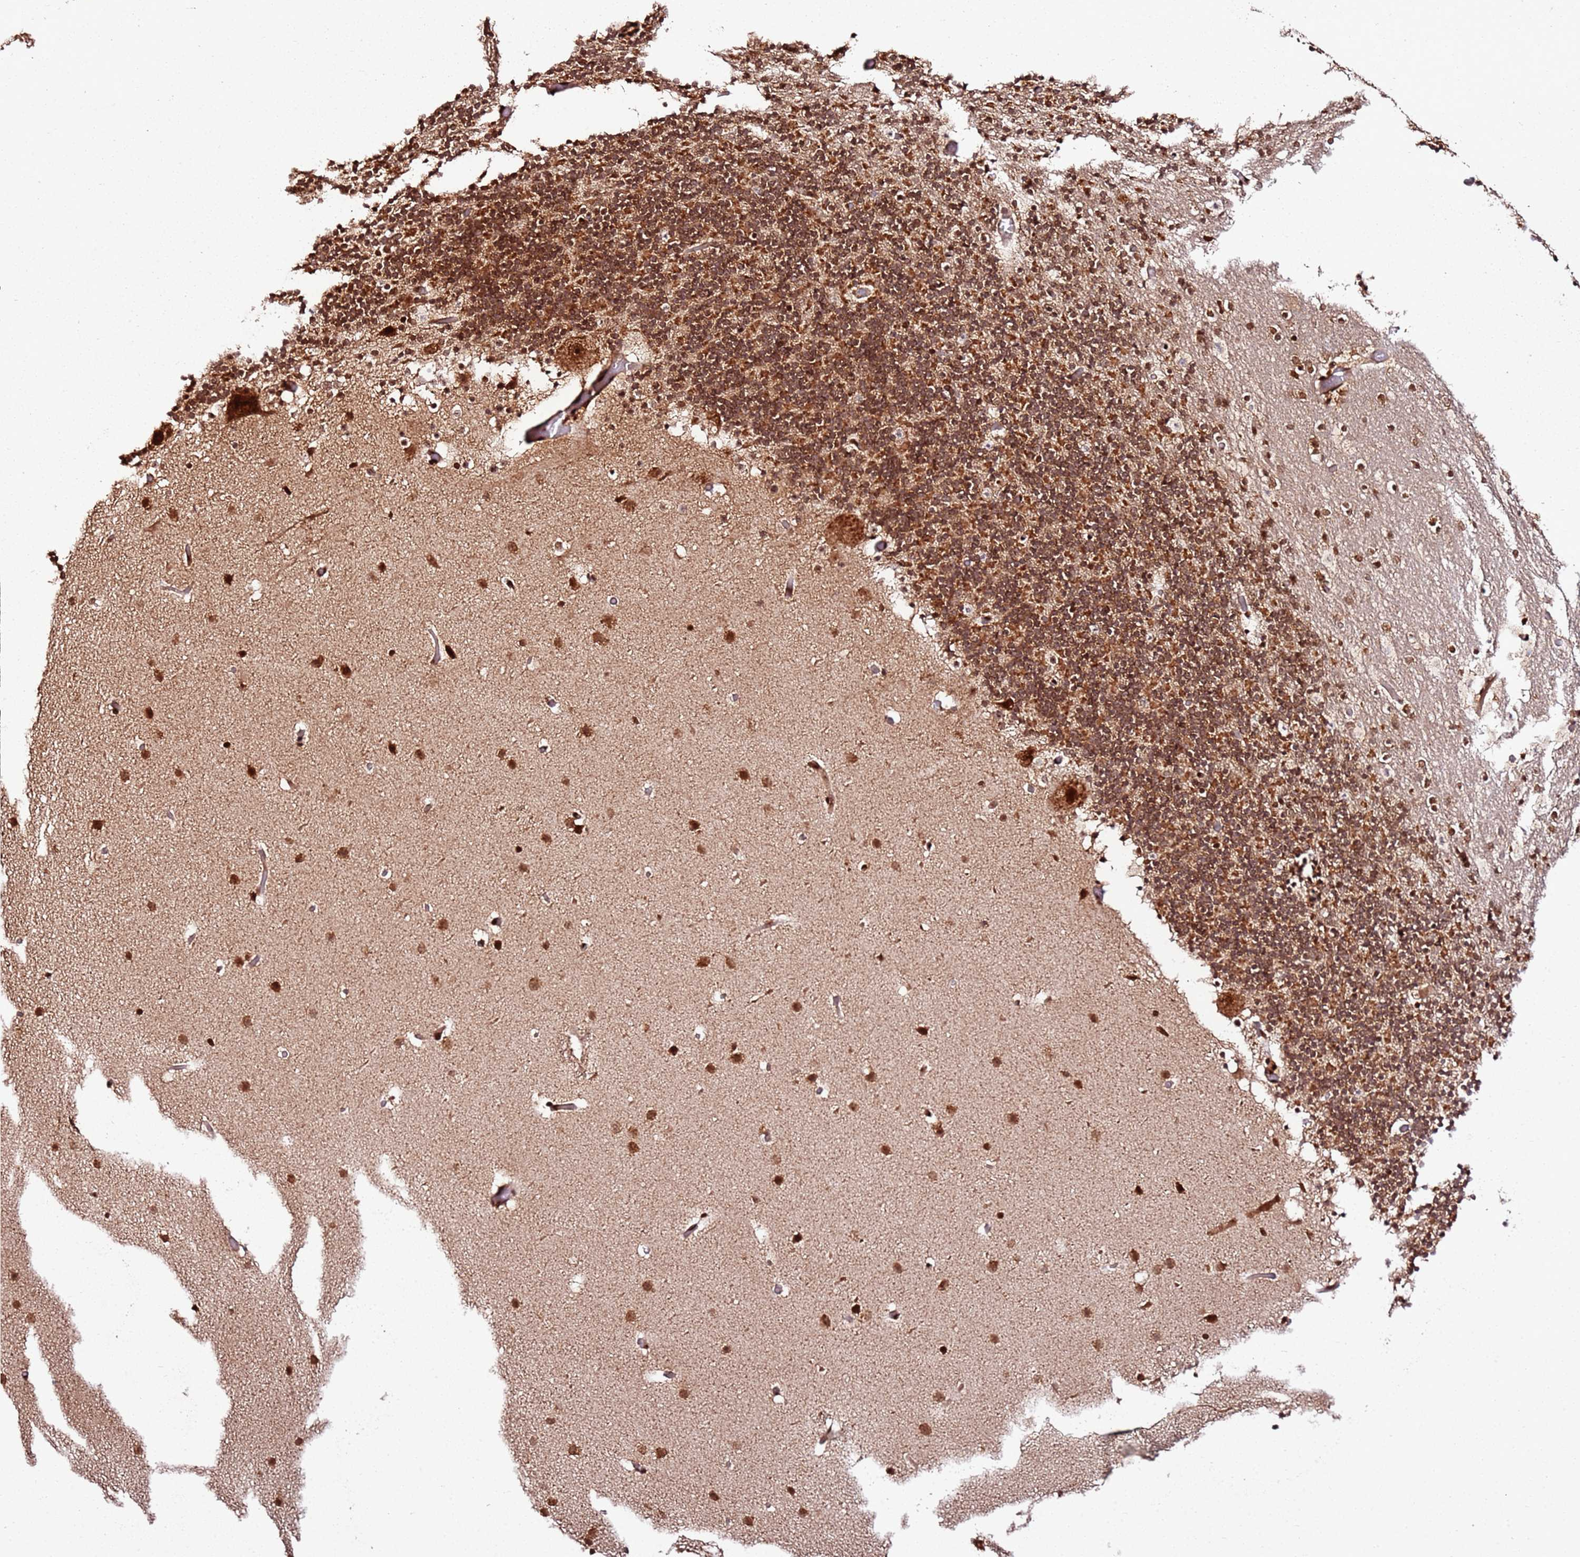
{"staining": {"intensity": "moderate", "quantity": ">75%", "location": "cytoplasmic/membranous,nuclear"}, "tissue": "cerebellum", "cell_type": "Cells in granular layer", "image_type": "normal", "snomed": [{"axis": "morphology", "description": "Normal tissue, NOS"}, {"axis": "topography", "description": "Cerebellum"}], "caption": "Benign cerebellum was stained to show a protein in brown. There is medium levels of moderate cytoplasmic/membranous,nuclear positivity in approximately >75% of cells in granular layer. Ihc stains the protein of interest in brown and the nuclei are stained blue.", "gene": "XRN2", "patient": {"sex": "male", "age": 57}}